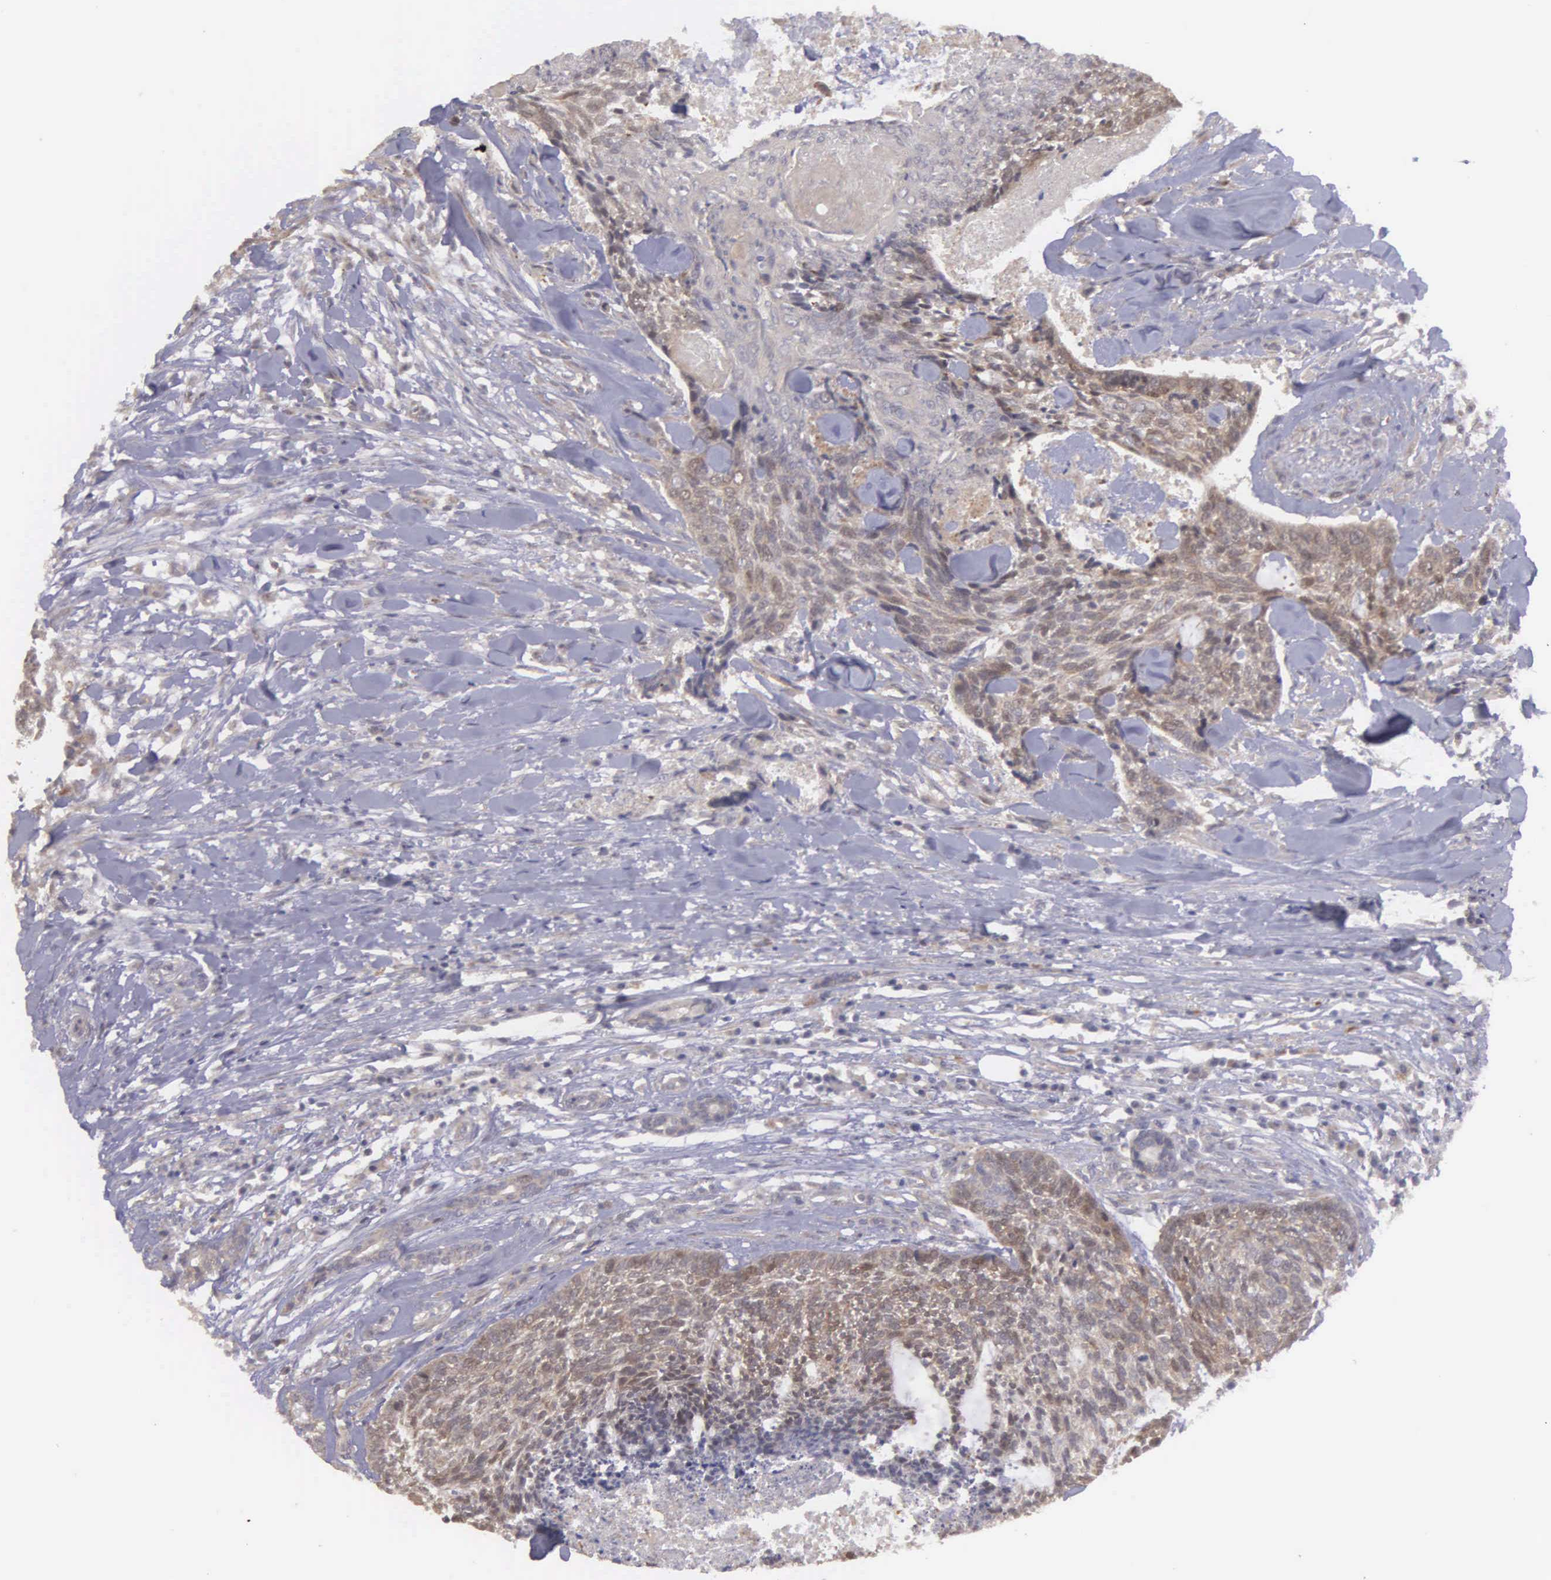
{"staining": {"intensity": "moderate", "quantity": "25%-75%", "location": "cytoplasmic/membranous"}, "tissue": "head and neck cancer", "cell_type": "Tumor cells", "image_type": "cancer", "snomed": [{"axis": "morphology", "description": "Squamous cell carcinoma, NOS"}, {"axis": "topography", "description": "Salivary gland"}, {"axis": "topography", "description": "Head-Neck"}], "caption": "Brown immunohistochemical staining in human head and neck cancer (squamous cell carcinoma) shows moderate cytoplasmic/membranous expression in about 25%-75% of tumor cells.", "gene": "RTL10", "patient": {"sex": "male", "age": 70}}